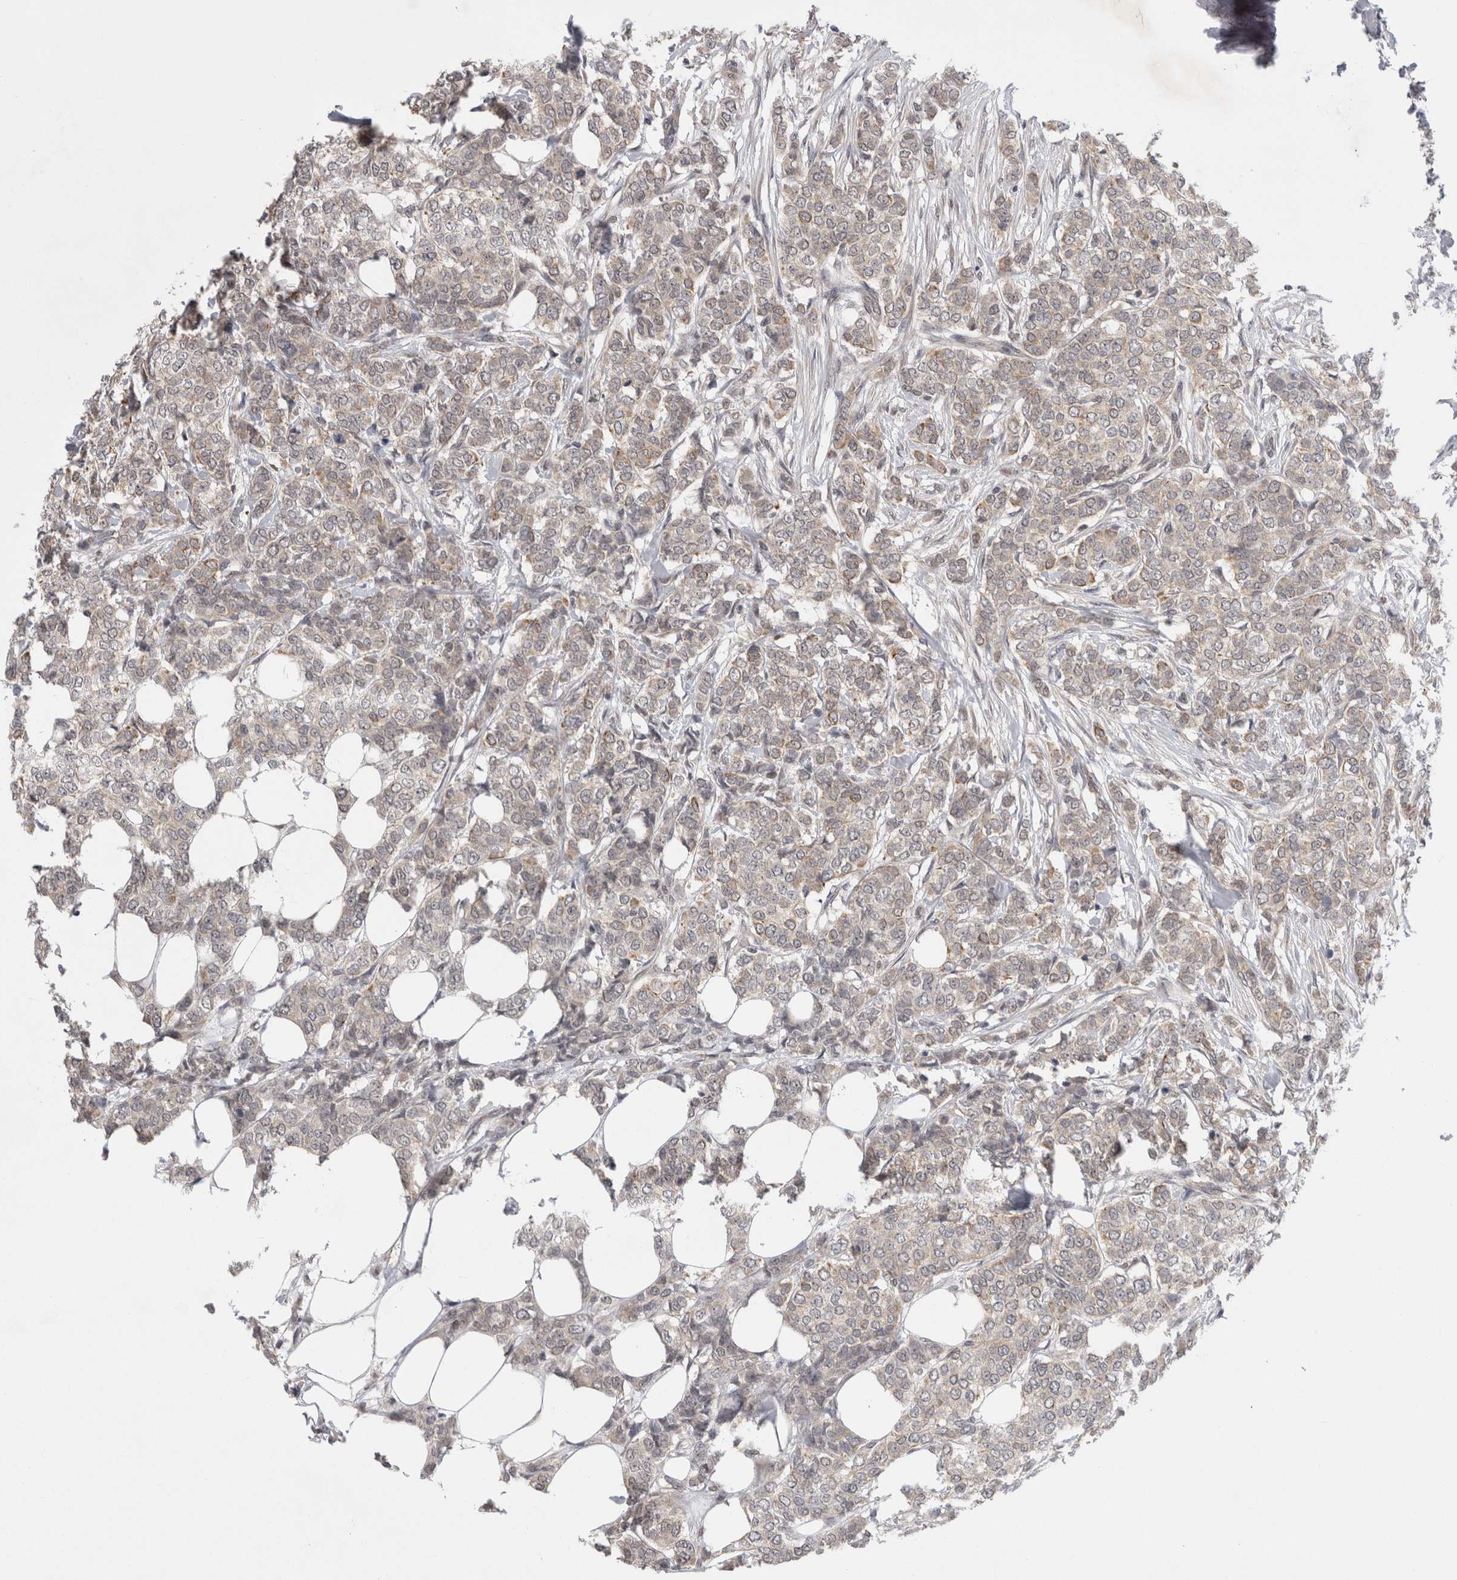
{"staining": {"intensity": "weak", "quantity": "25%-75%", "location": "cytoplasmic/membranous"}, "tissue": "breast cancer", "cell_type": "Tumor cells", "image_type": "cancer", "snomed": [{"axis": "morphology", "description": "Lobular carcinoma"}, {"axis": "topography", "description": "Skin"}, {"axis": "topography", "description": "Breast"}], "caption": "Protein staining of lobular carcinoma (breast) tissue exhibits weak cytoplasmic/membranous staining in about 25%-75% of tumor cells.", "gene": "ZNF341", "patient": {"sex": "female", "age": 46}}